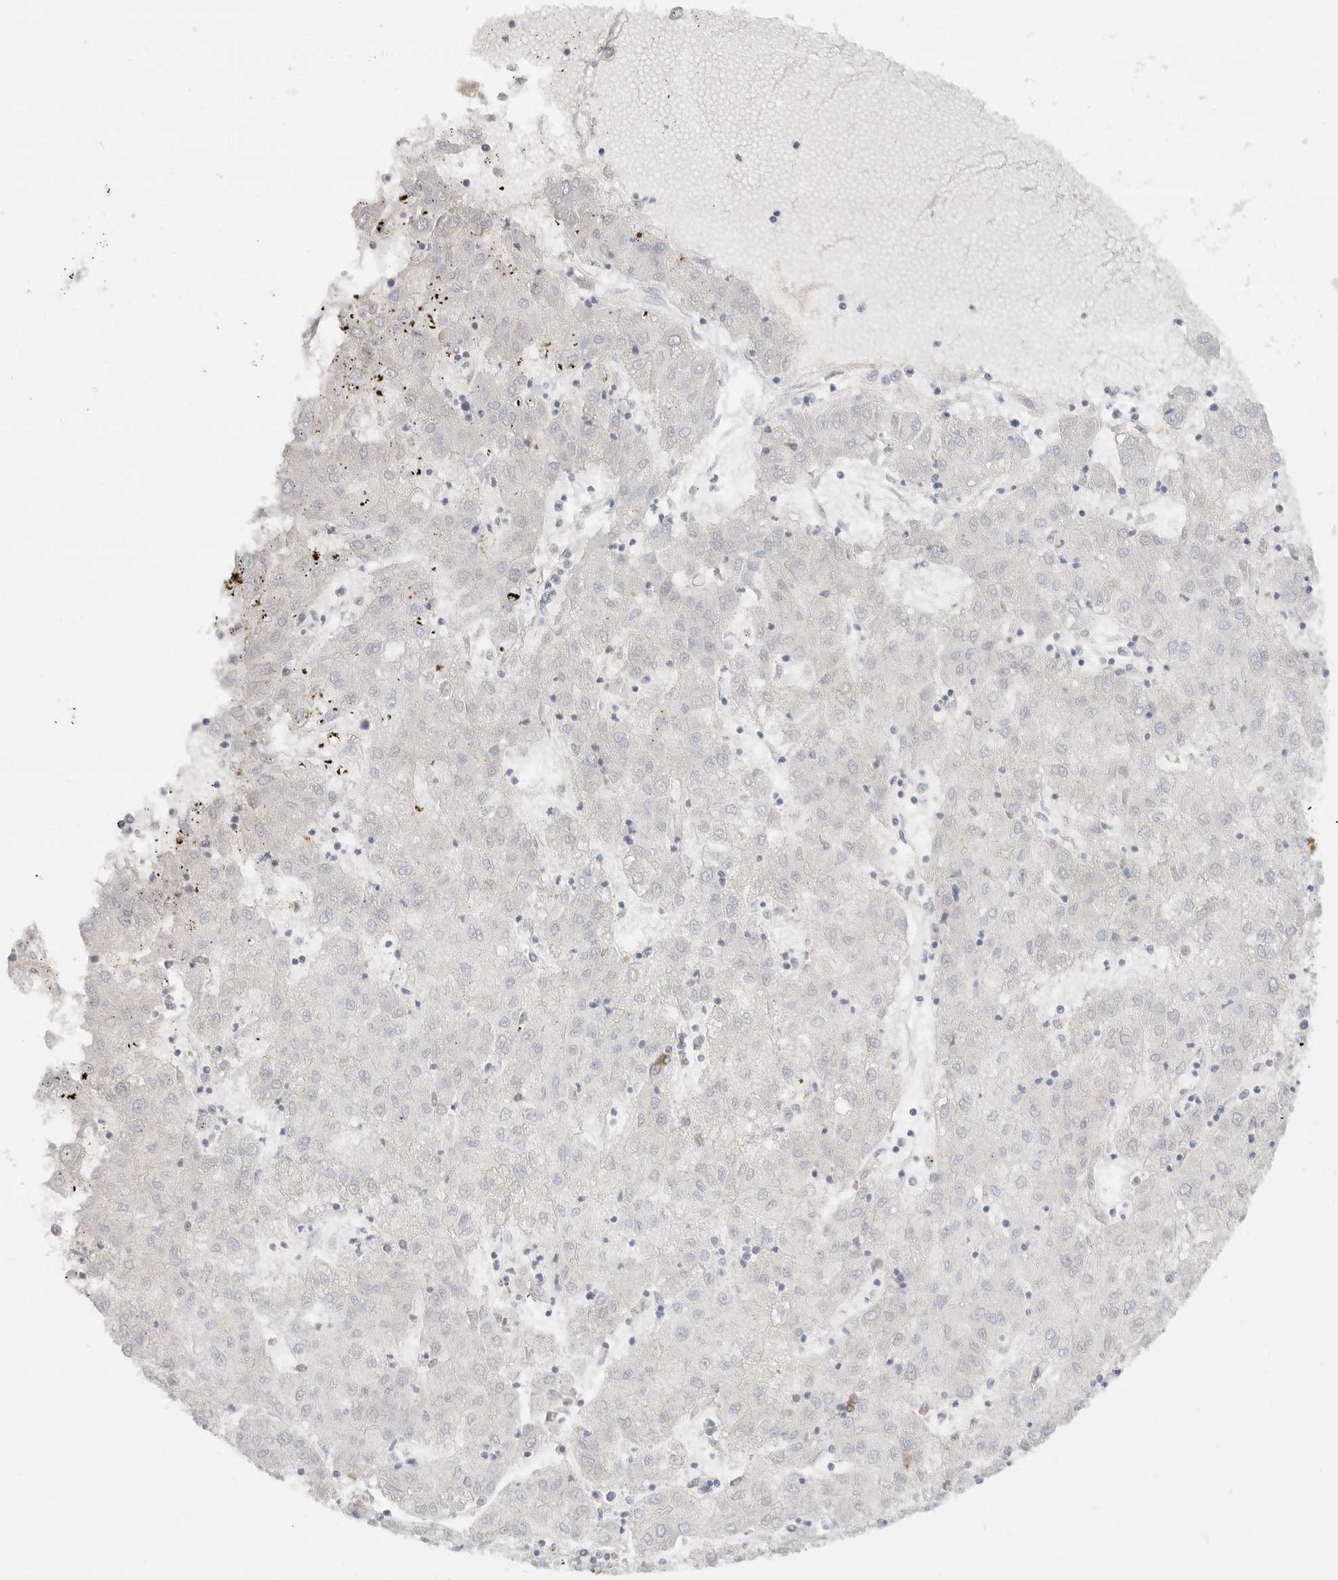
{"staining": {"intensity": "negative", "quantity": "none", "location": "none"}, "tissue": "liver cancer", "cell_type": "Tumor cells", "image_type": "cancer", "snomed": [{"axis": "morphology", "description": "Carcinoma, Hepatocellular, NOS"}, {"axis": "topography", "description": "Liver"}], "caption": "Immunohistochemistry histopathology image of neoplastic tissue: liver cancer (hepatocellular carcinoma) stained with DAB displays no significant protein expression in tumor cells. (DAB immunohistochemistry visualized using brightfield microscopy, high magnification).", "gene": "EFCAB13", "patient": {"sex": "male", "age": 72}}